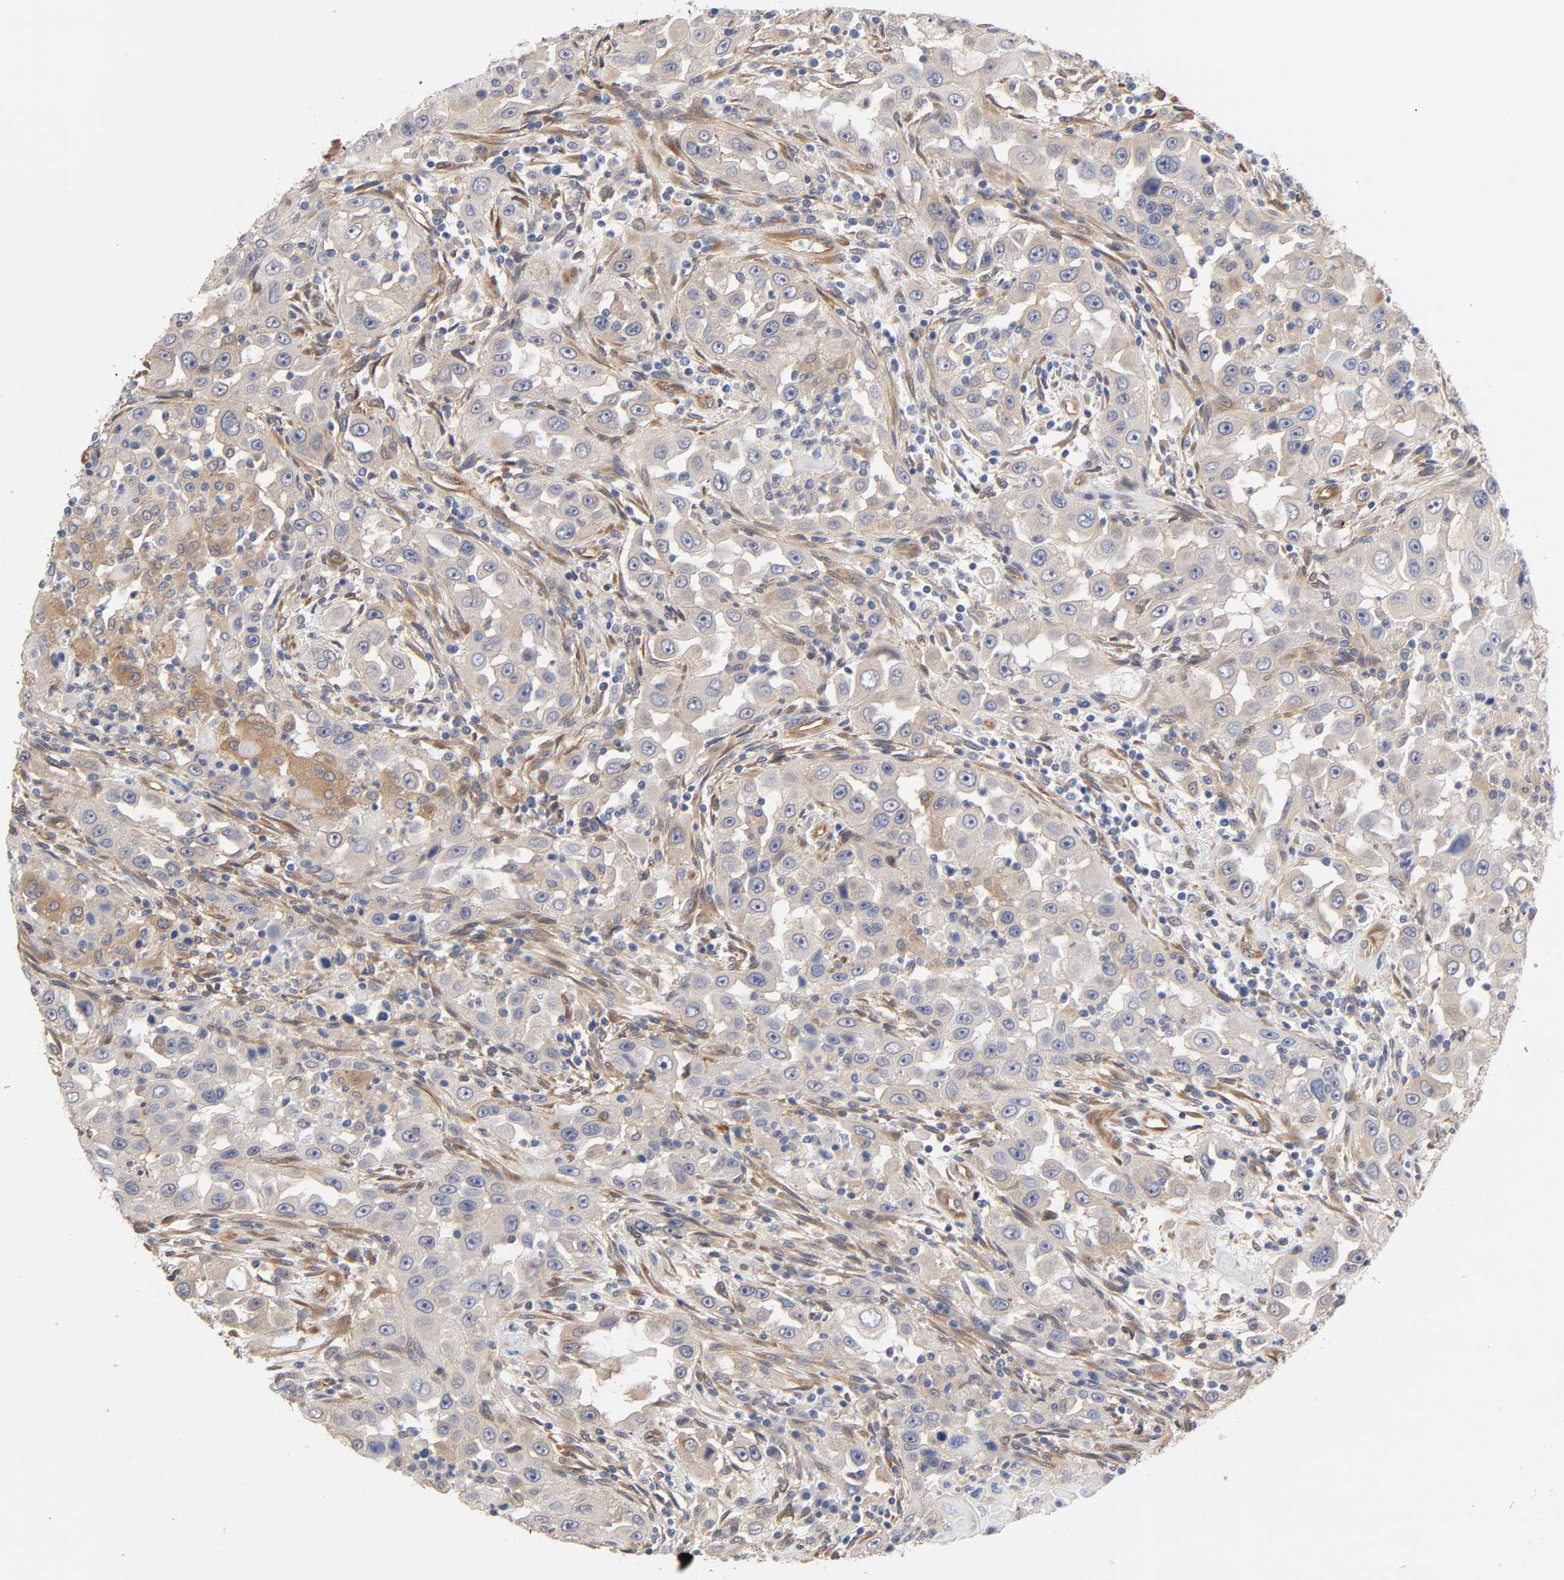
{"staining": {"intensity": "weak", "quantity": "<25%", "location": "cytoplasmic/membranous"}, "tissue": "head and neck cancer", "cell_type": "Tumor cells", "image_type": "cancer", "snomed": [{"axis": "morphology", "description": "Carcinoma, NOS"}, {"axis": "topography", "description": "Head-Neck"}], "caption": "Immunohistochemistry (IHC) micrograph of head and neck cancer (carcinoma) stained for a protein (brown), which demonstrates no staining in tumor cells.", "gene": "RAB13", "patient": {"sex": "male", "age": 87}}